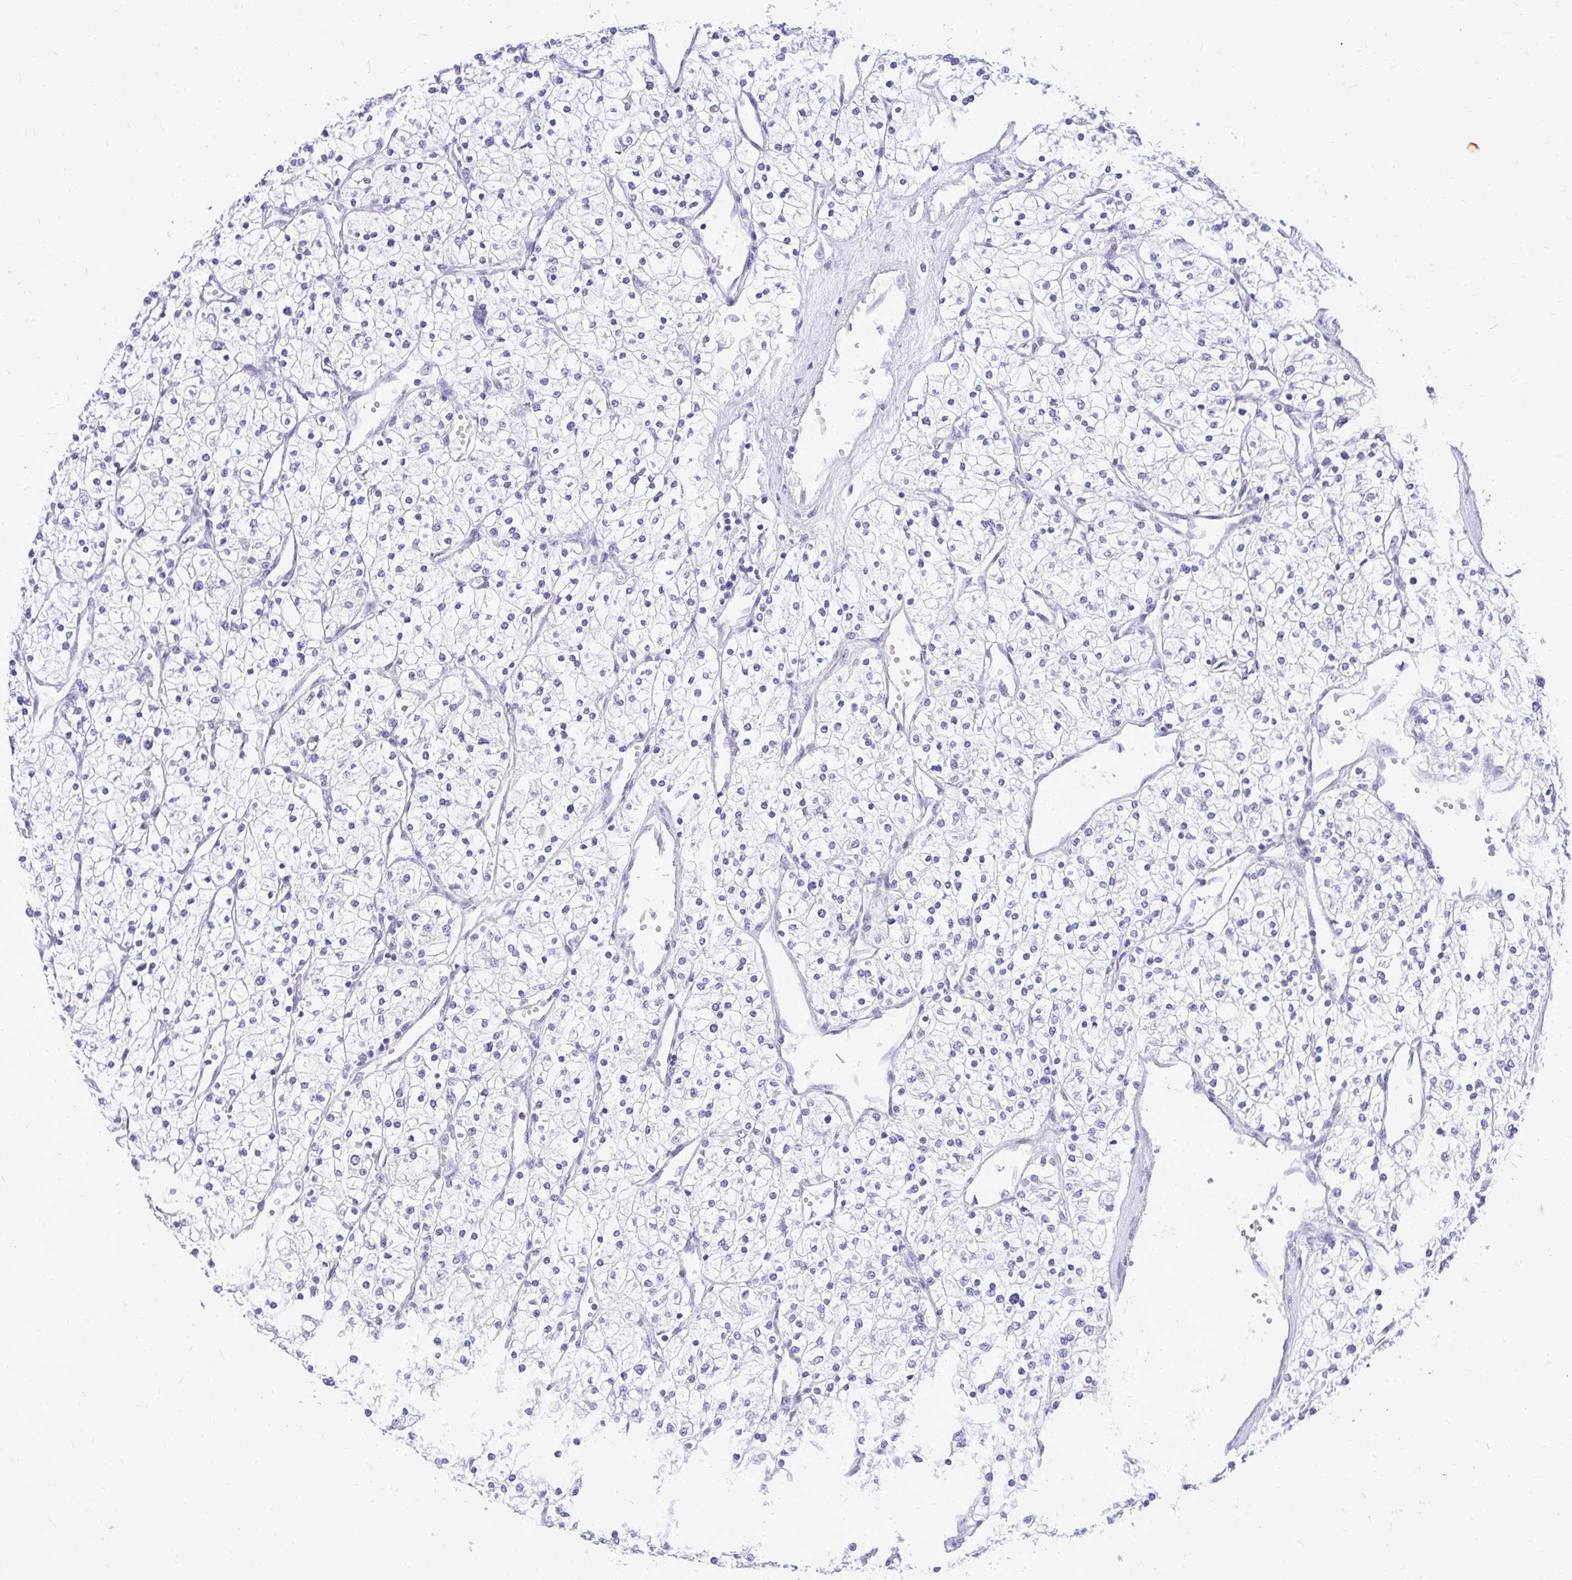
{"staining": {"intensity": "negative", "quantity": "none", "location": "none"}, "tissue": "renal cancer", "cell_type": "Tumor cells", "image_type": "cancer", "snomed": [{"axis": "morphology", "description": "Adenocarcinoma, NOS"}, {"axis": "topography", "description": "Kidney"}], "caption": "Adenocarcinoma (renal) was stained to show a protein in brown. There is no significant expression in tumor cells. The staining is performed using DAB (3,3'-diaminobenzidine) brown chromogen with nuclei counter-stained in using hematoxylin.", "gene": "ZSWIM9", "patient": {"sex": "male", "age": 80}}